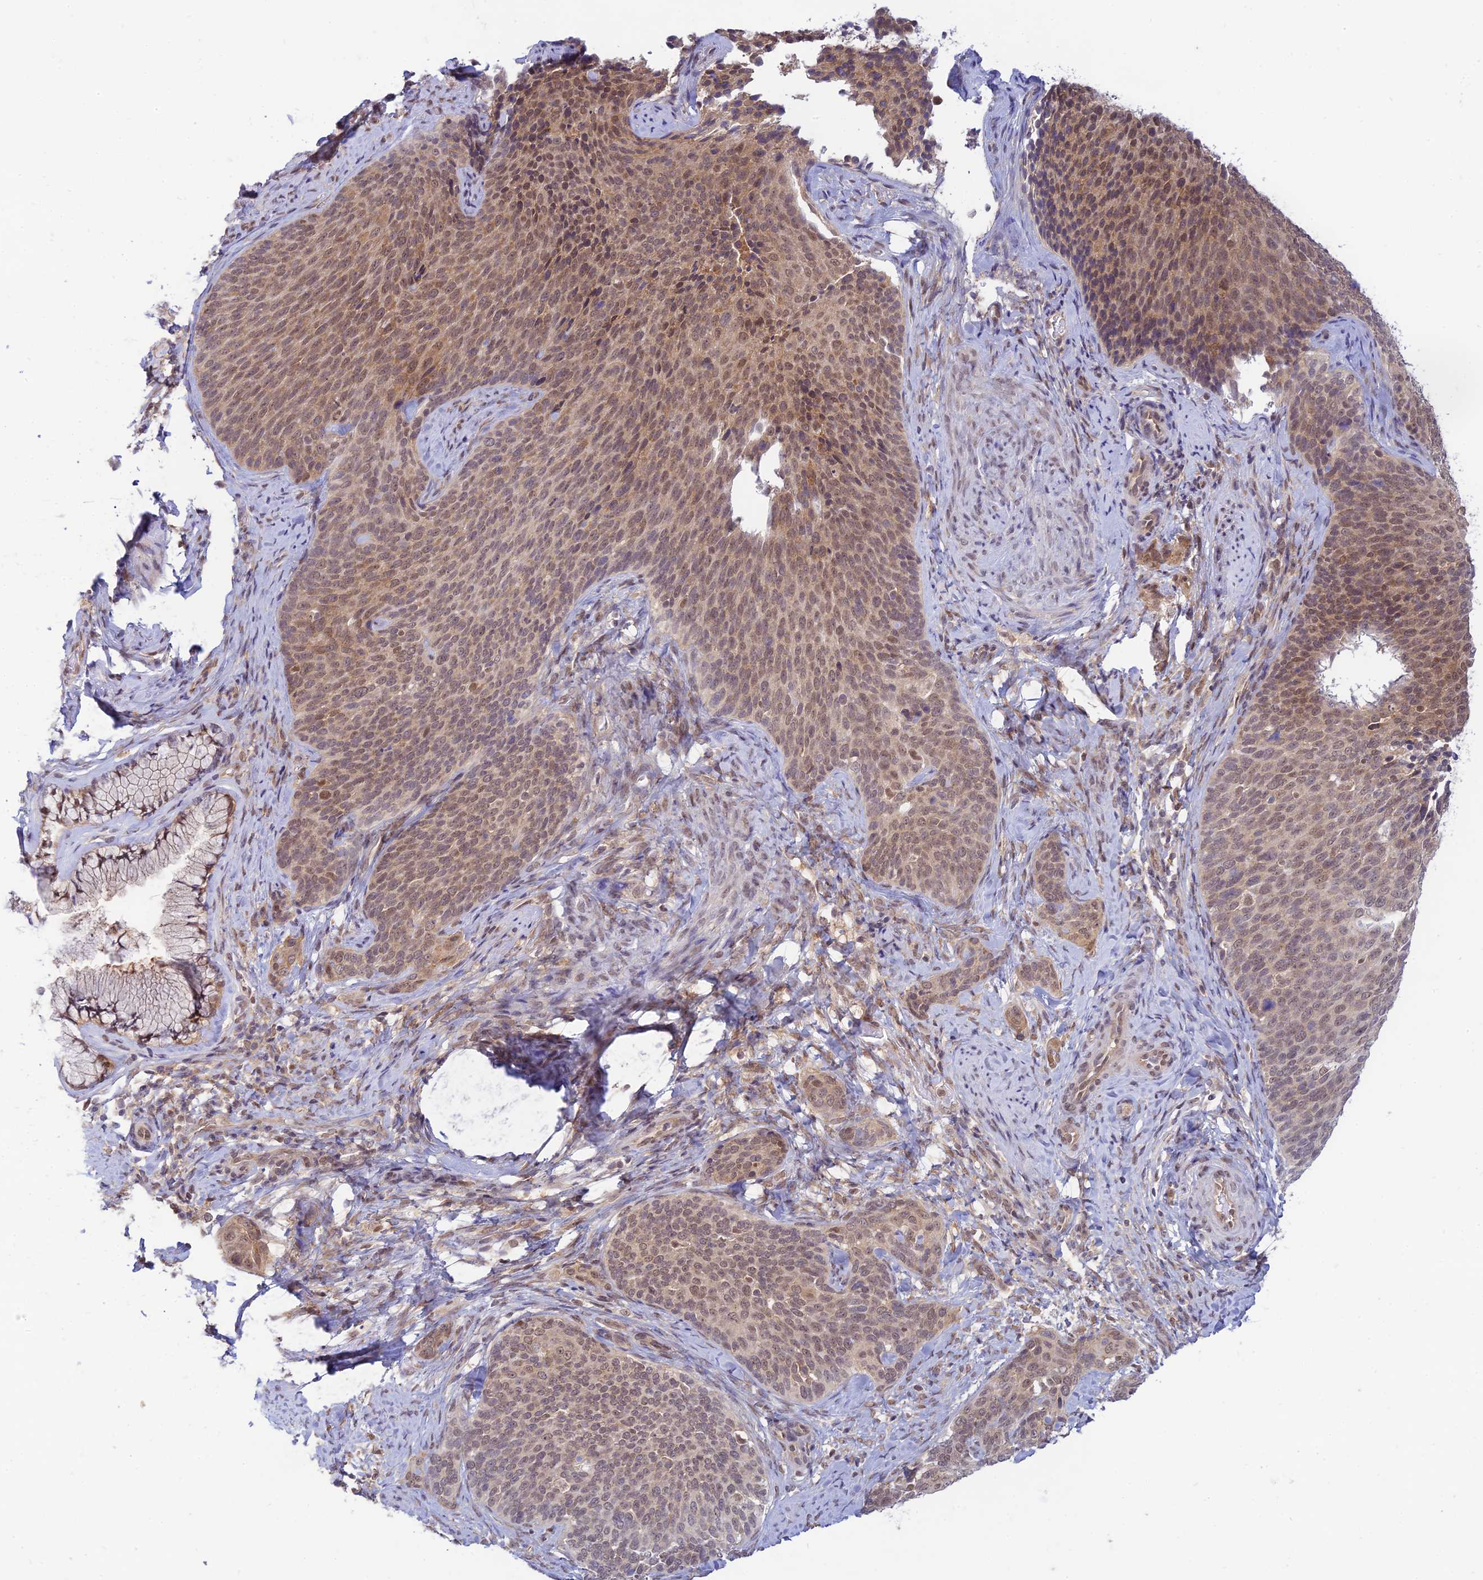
{"staining": {"intensity": "moderate", "quantity": ">75%", "location": "cytoplasmic/membranous,nuclear"}, "tissue": "cervical cancer", "cell_type": "Tumor cells", "image_type": "cancer", "snomed": [{"axis": "morphology", "description": "Squamous cell carcinoma, NOS"}, {"axis": "topography", "description": "Cervix"}], "caption": "An immunohistochemistry (IHC) histopathology image of tumor tissue is shown. Protein staining in brown highlights moderate cytoplasmic/membranous and nuclear positivity in cervical cancer (squamous cell carcinoma) within tumor cells.", "gene": "SKIC8", "patient": {"sex": "female", "age": 50}}